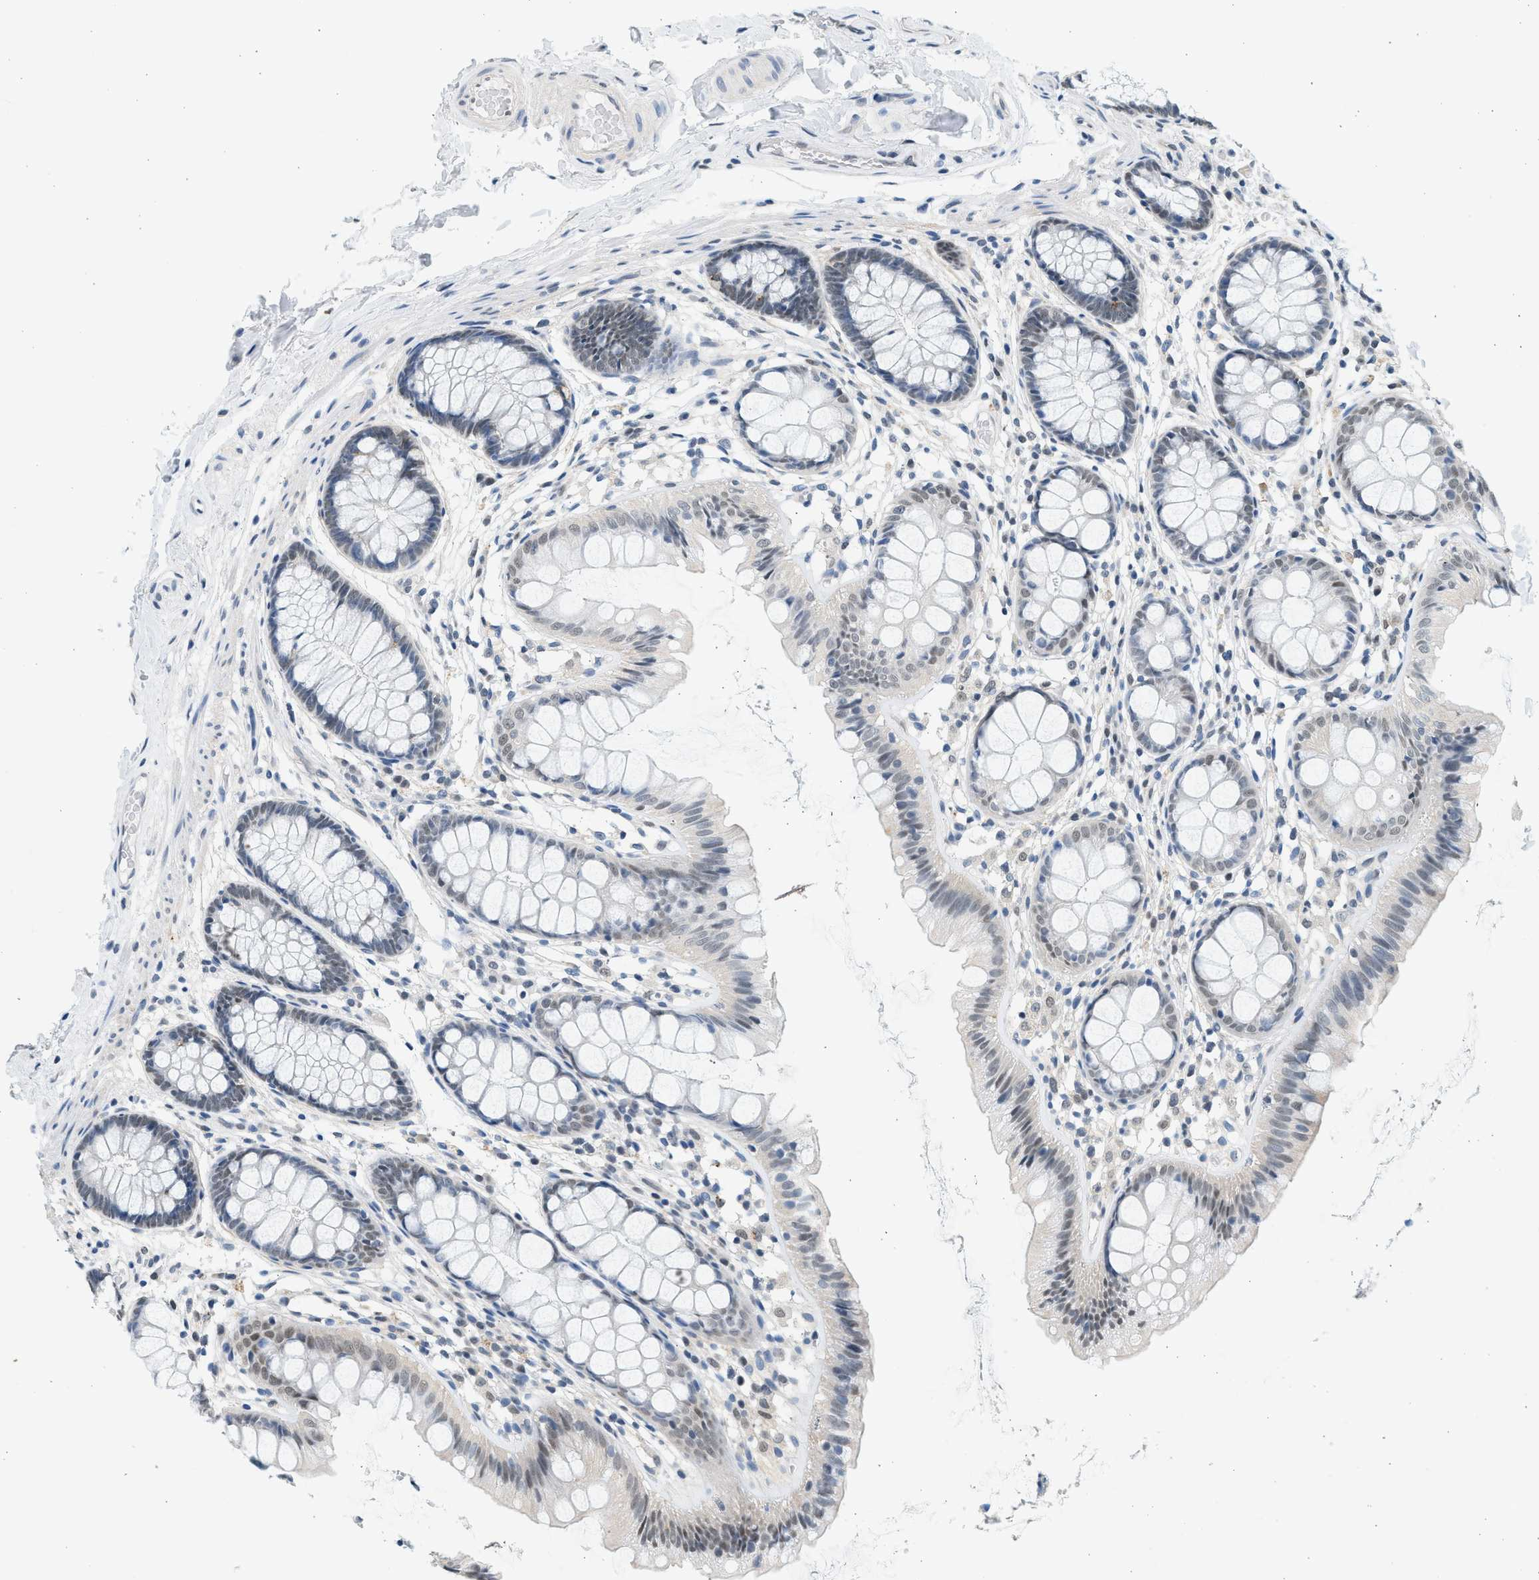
{"staining": {"intensity": "negative", "quantity": "none", "location": "none"}, "tissue": "colon", "cell_type": "Endothelial cells", "image_type": "normal", "snomed": [{"axis": "morphology", "description": "Normal tissue, NOS"}, {"axis": "topography", "description": "Colon"}], "caption": "Immunohistochemistry of unremarkable human colon exhibits no expression in endothelial cells. (DAB (3,3'-diaminobenzidine) IHC visualized using brightfield microscopy, high magnification).", "gene": "HIPK1", "patient": {"sex": "female", "age": 56}}